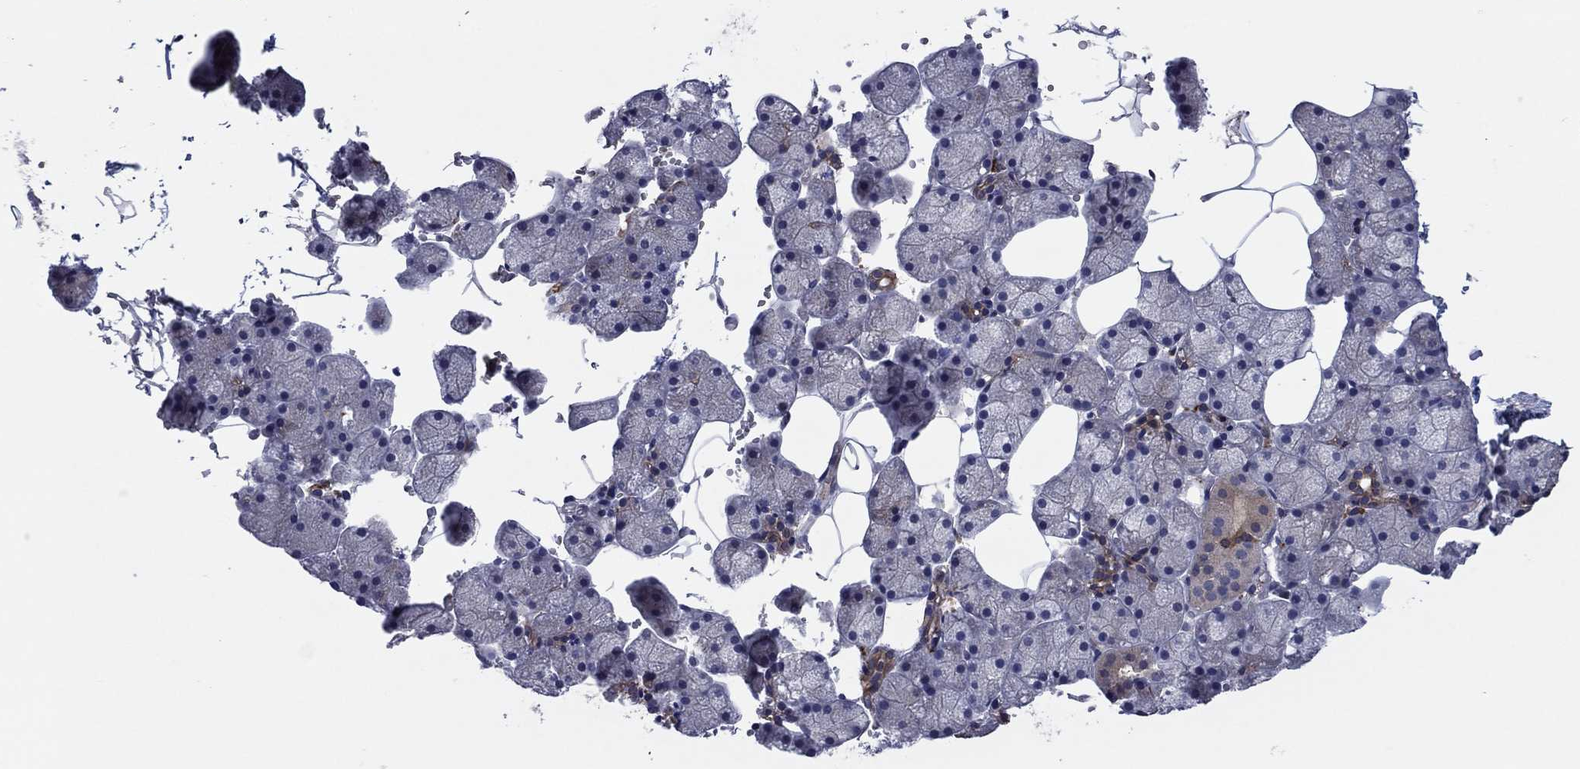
{"staining": {"intensity": "moderate", "quantity": "25%-75%", "location": "cytoplasmic/membranous"}, "tissue": "salivary gland", "cell_type": "Glandular cells", "image_type": "normal", "snomed": [{"axis": "morphology", "description": "Normal tissue, NOS"}, {"axis": "topography", "description": "Salivary gland"}], "caption": "Glandular cells demonstrate moderate cytoplasmic/membranous expression in approximately 25%-75% of cells in benign salivary gland. The staining is performed using DAB brown chromogen to label protein expression. The nuclei are counter-stained blue using hematoxylin.", "gene": "MEA1", "patient": {"sex": "male", "age": 38}}